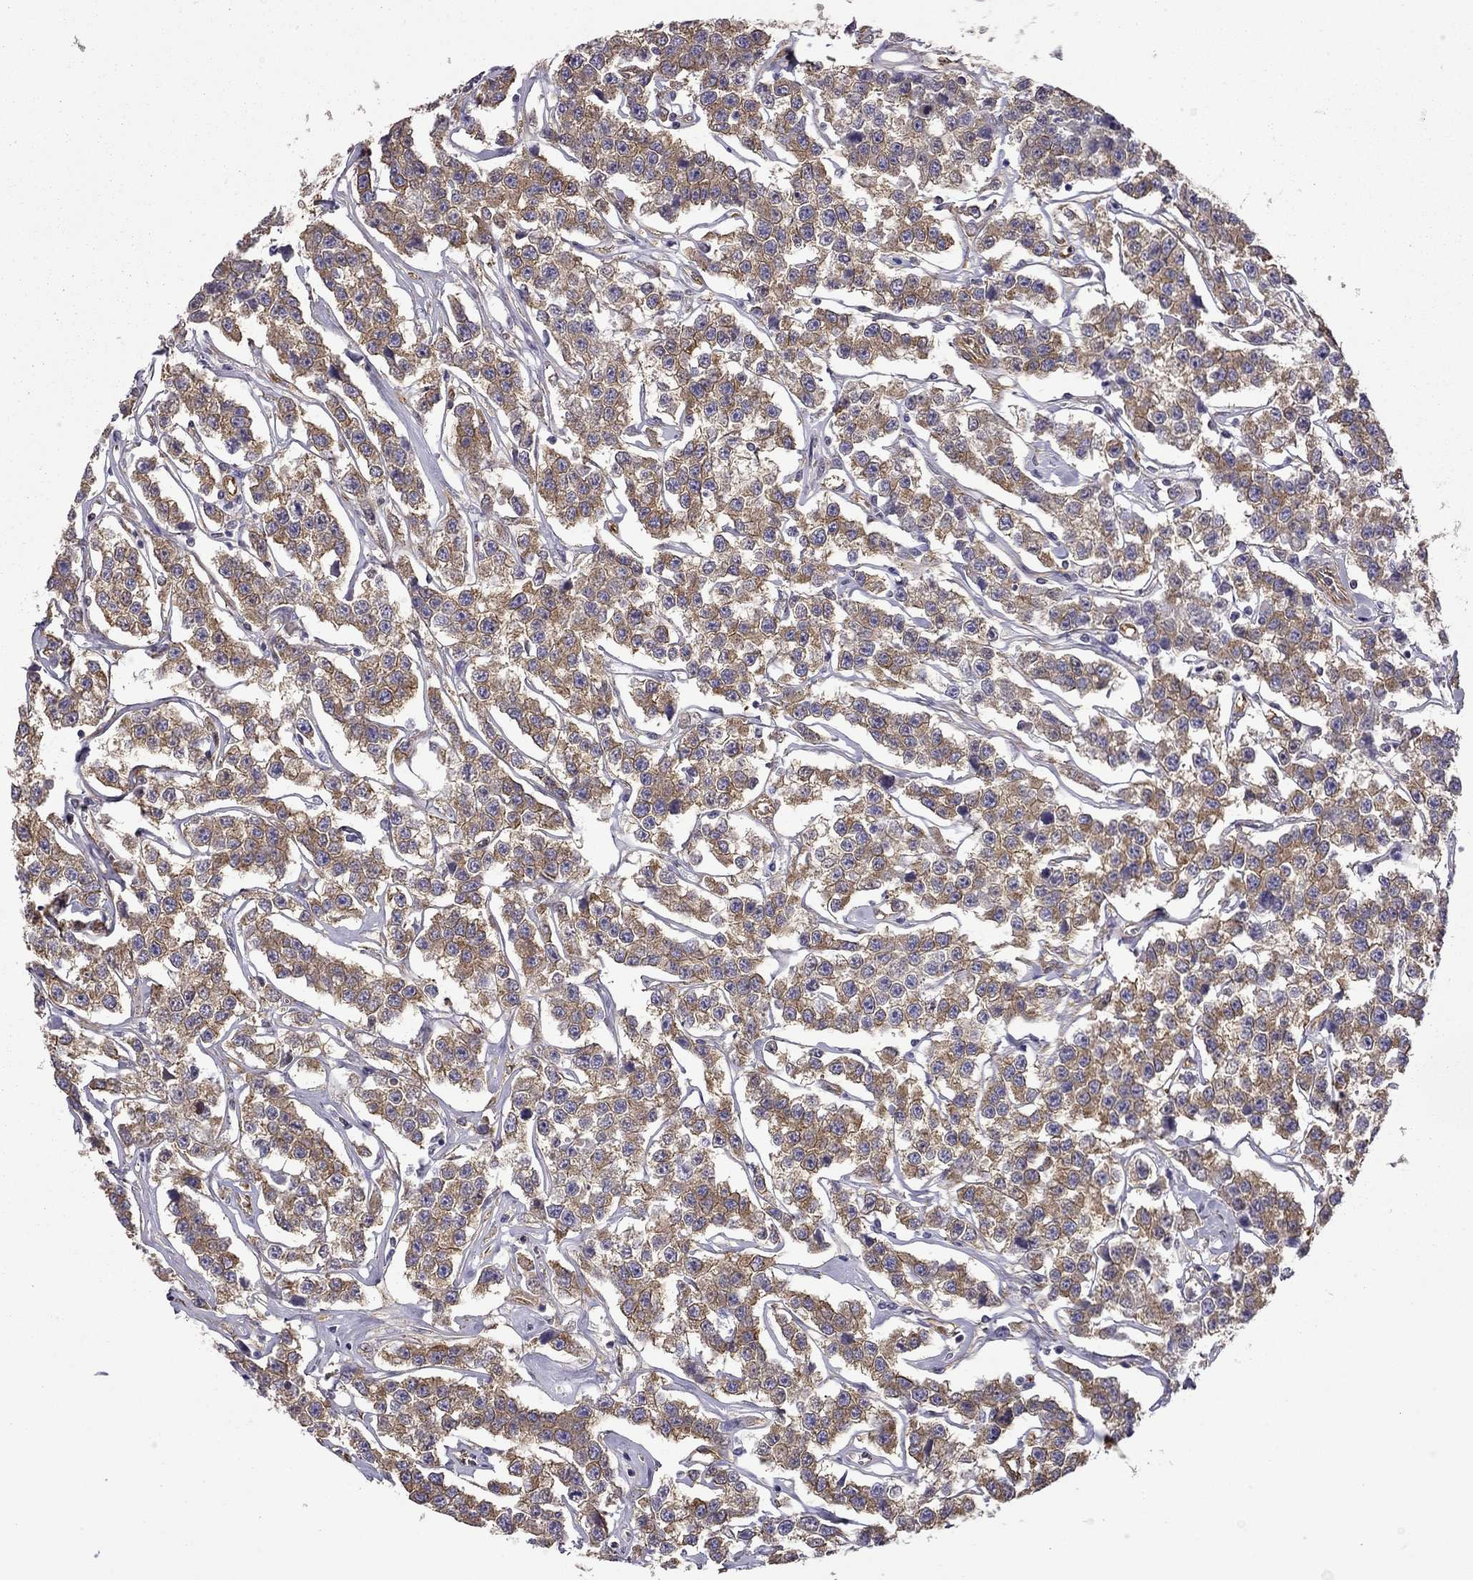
{"staining": {"intensity": "moderate", "quantity": ">75%", "location": "cytoplasmic/membranous"}, "tissue": "testis cancer", "cell_type": "Tumor cells", "image_type": "cancer", "snomed": [{"axis": "morphology", "description": "Seminoma, NOS"}, {"axis": "topography", "description": "Testis"}], "caption": "A high-resolution photomicrograph shows IHC staining of testis cancer (seminoma), which shows moderate cytoplasmic/membranous positivity in about >75% of tumor cells. The staining was performed using DAB to visualize the protein expression in brown, while the nuclei were stained in blue with hematoxylin (Magnification: 20x).", "gene": "MAP4", "patient": {"sex": "male", "age": 59}}